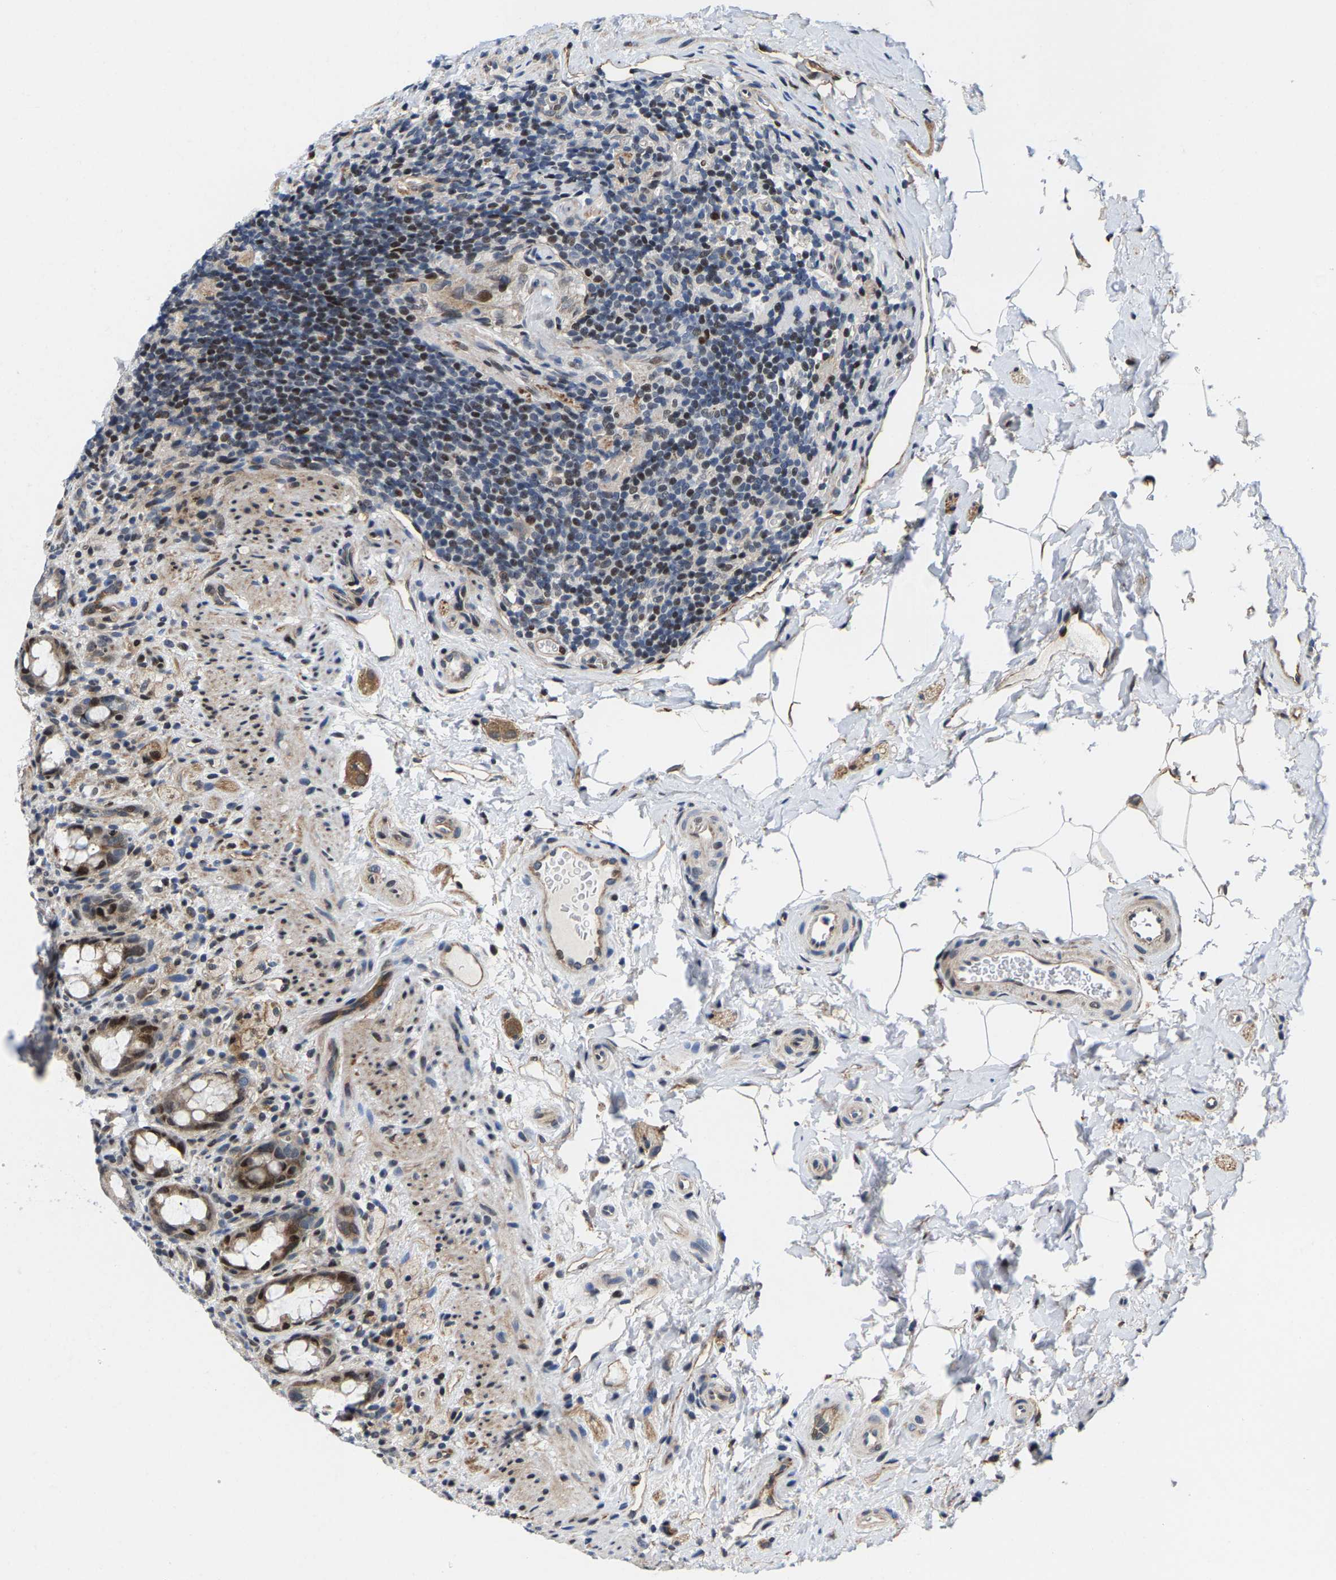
{"staining": {"intensity": "strong", "quantity": ">75%", "location": "cytoplasmic/membranous,nuclear"}, "tissue": "rectum", "cell_type": "Glandular cells", "image_type": "normal", "snomed": [{"axis": "morphology", "description": "Normal tissue, NOS"}, {"axis": "topography", "description": "Rectum"}], "caption": "Strong cytoplasmic/membranous,nuclear staining for a protein is identified in about >75% of glandular cells of benign rectum using IHC.", "gene": "GTPBP10", "patient": {"sex": "male", "age": 44}}